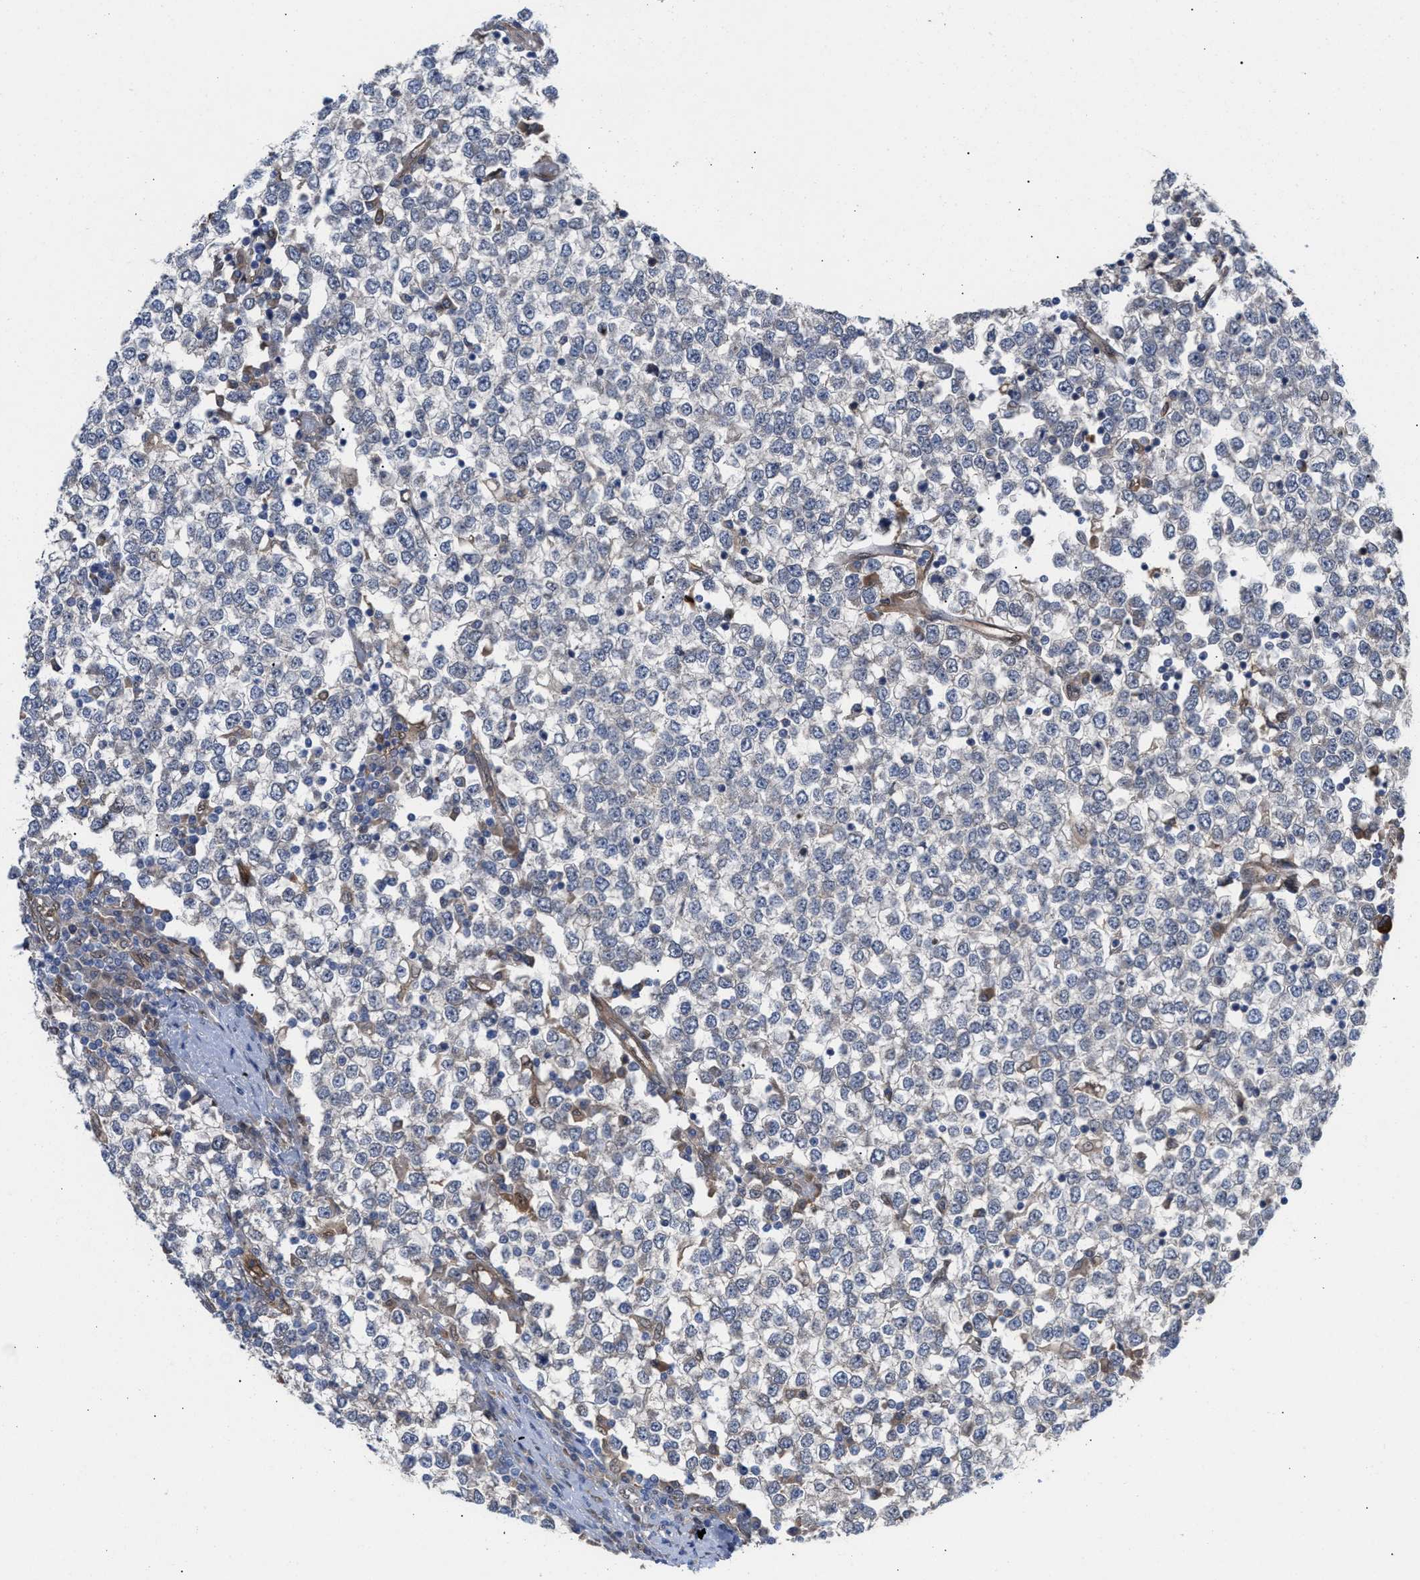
{"staining": {"intensity": "negative", "quantity": "none", "location": "none"}, "tissue": "testis cancer", "cell_type": "Tumor cells", "image_type": "cancer", "snomed": [{"axis": "morphology", "description": "Seminoma, NOS"}, {"axis": "topography", "description": "Testis"}], "caption": "This is a photomicrograph of IHC staining of seminoma (testis), which shows no staining in tumor cells. (Brightfield microscopy of DAB immunohistochemistry (IHC) at high magnification).", "gene": "TP53I3", "patient": {"sex": "male", "age": 65}}